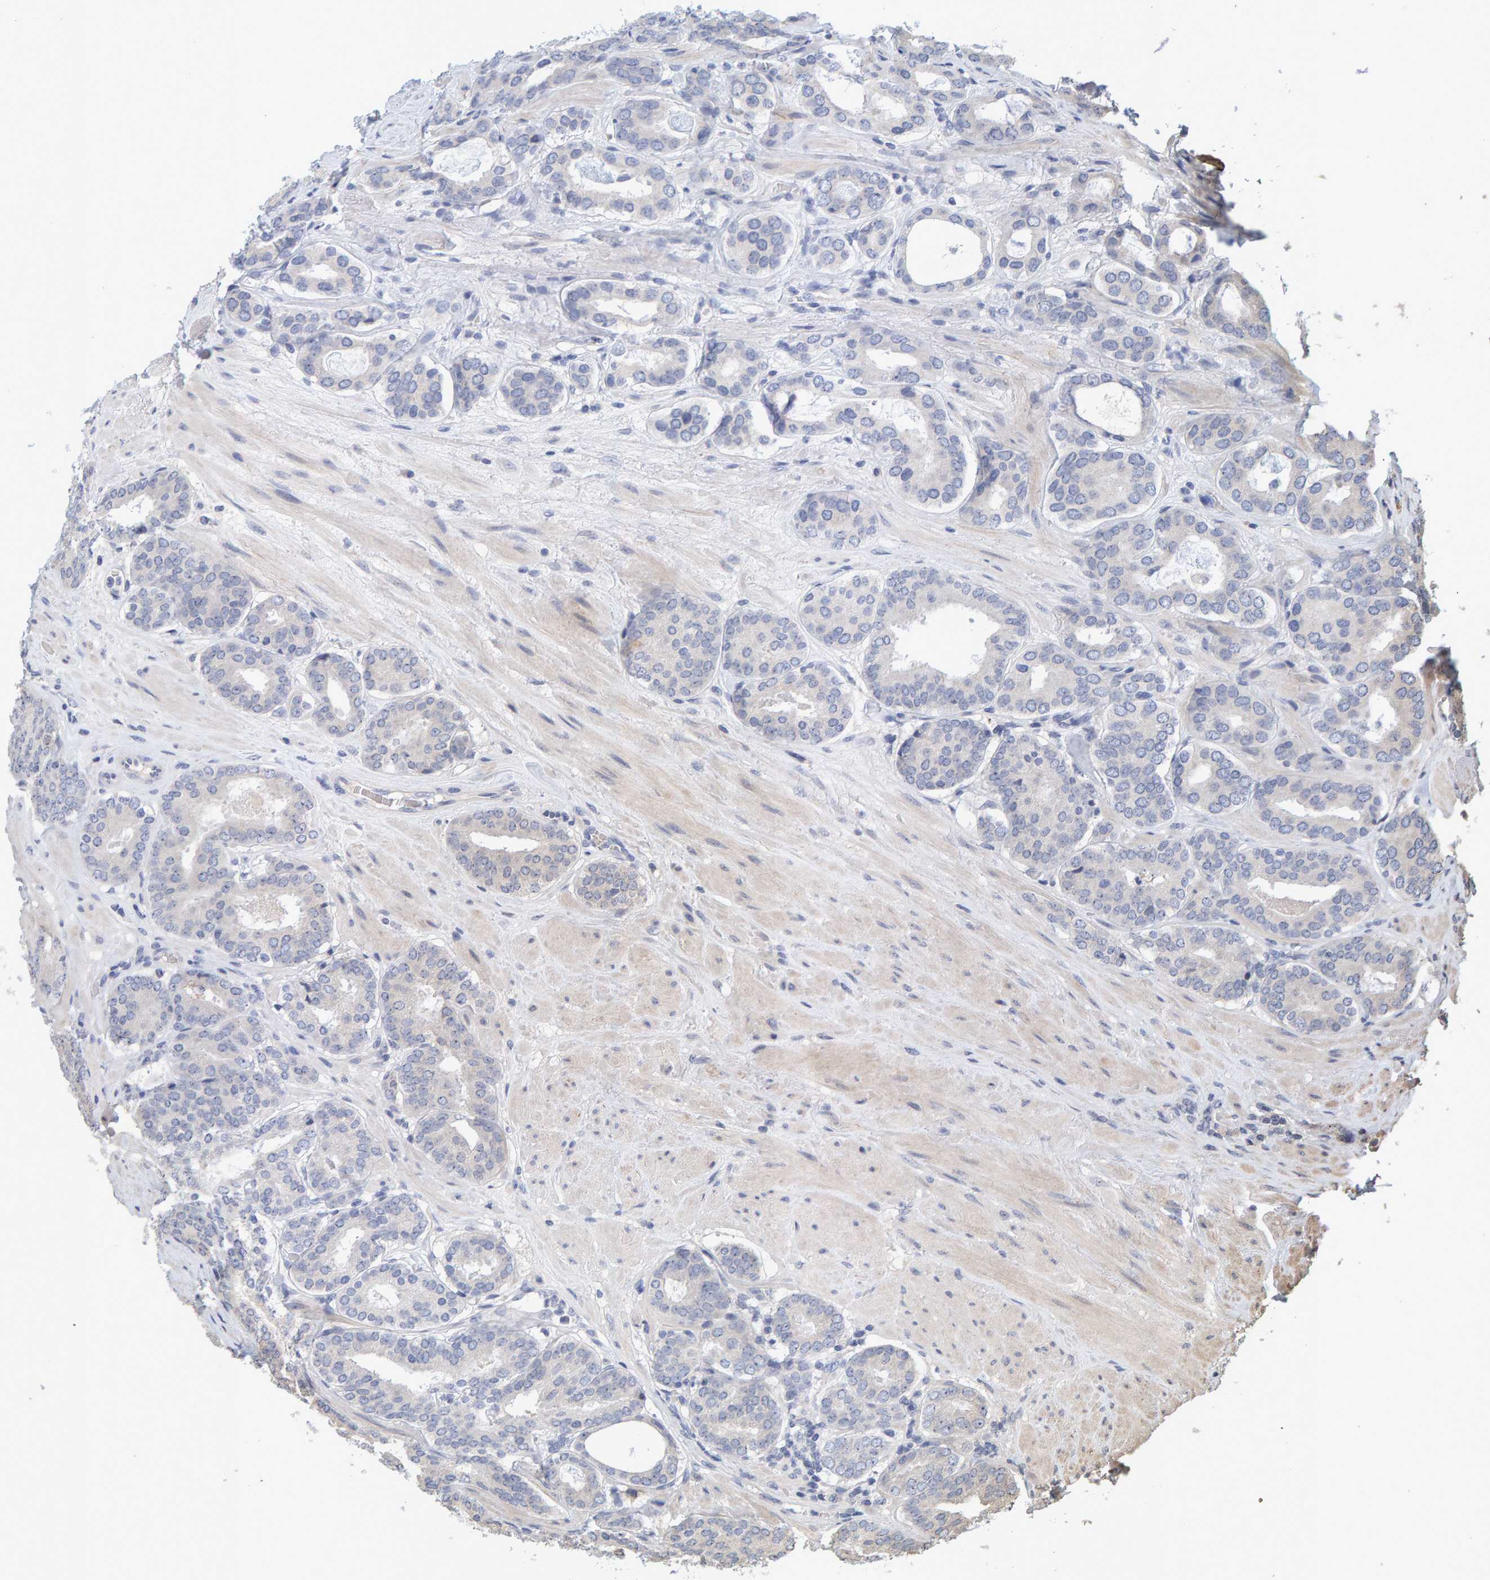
{"staining": {"intensity": "negative", "quantity": "none", "location": "none"}, "tissue": "prostate cancer", "cell_type": "Tumor cells", "image_type": "cancer", "snomed": [{"axis": "morphology", "description": "Adenocarcinoma, Low grade"}, {"axis": "topography", "description": "Prostate"}], "caption": "The IHC histopathology image has no significant expression in tumor cells of prostate cancer (low-grade adenocarcinoma) tissue.", "gene": "ZNF77", "patient": {"sex": "male", "age": 69}}